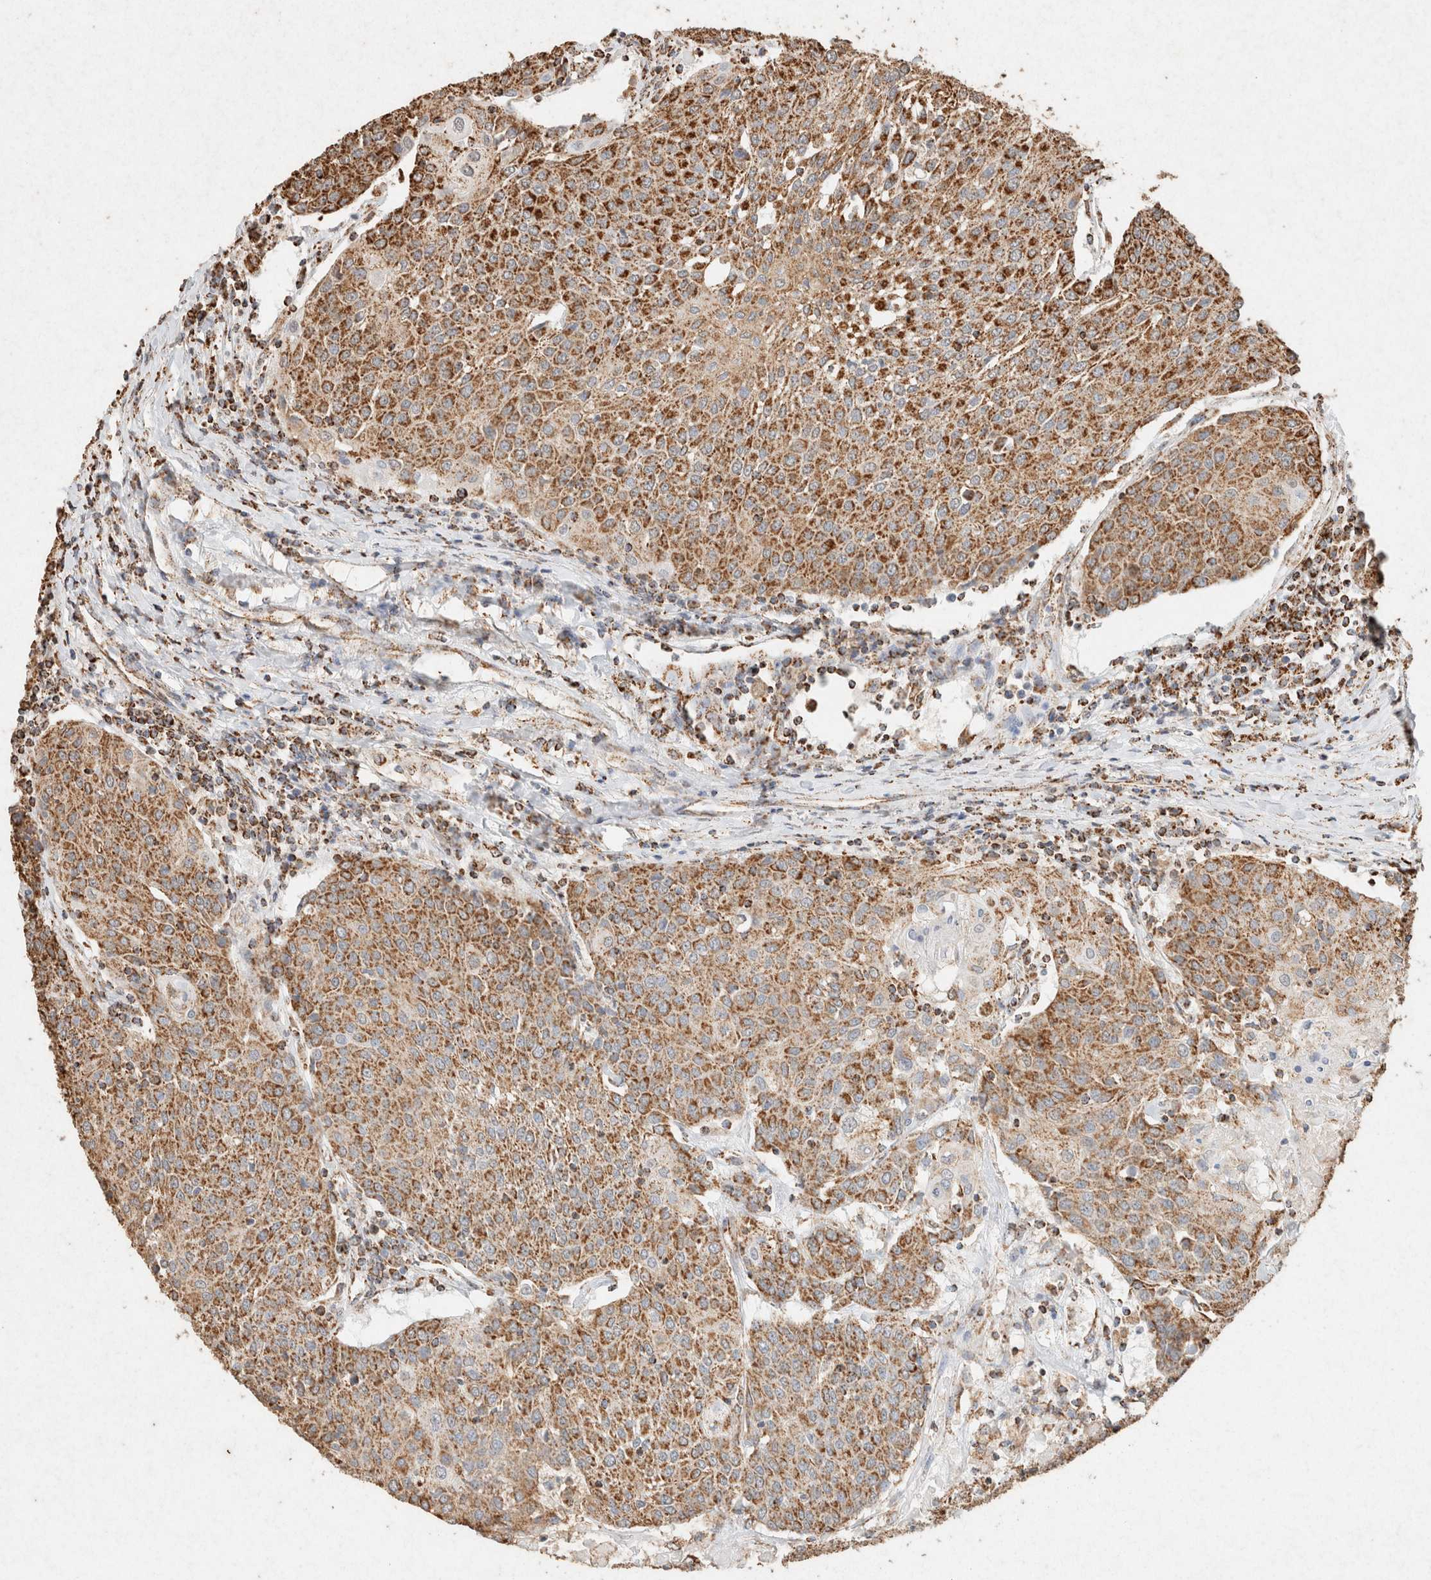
{"staining": {"intensity": "strong", "quantity": ">75%", "location": "cytoplasmic/membranous"}, "tissue": "urothelial cancer", "cell_type": "Tumor cells", "image_type": "cancer", "snomed": [{"axis": "morphology", "description": "Urothelial carcinoma, High grade"}, {"axis": "topography", "description": "Urinary bladder"}], "caption": "Human urothelial carcinoma (high-grade) stained for a protein (brown) demonstrates strong cytoplasmic/membranous positive staining in approximately >75% of tumor cells.", "gene": "SDC2", "patient": {"sex": "female", "age": 85}}